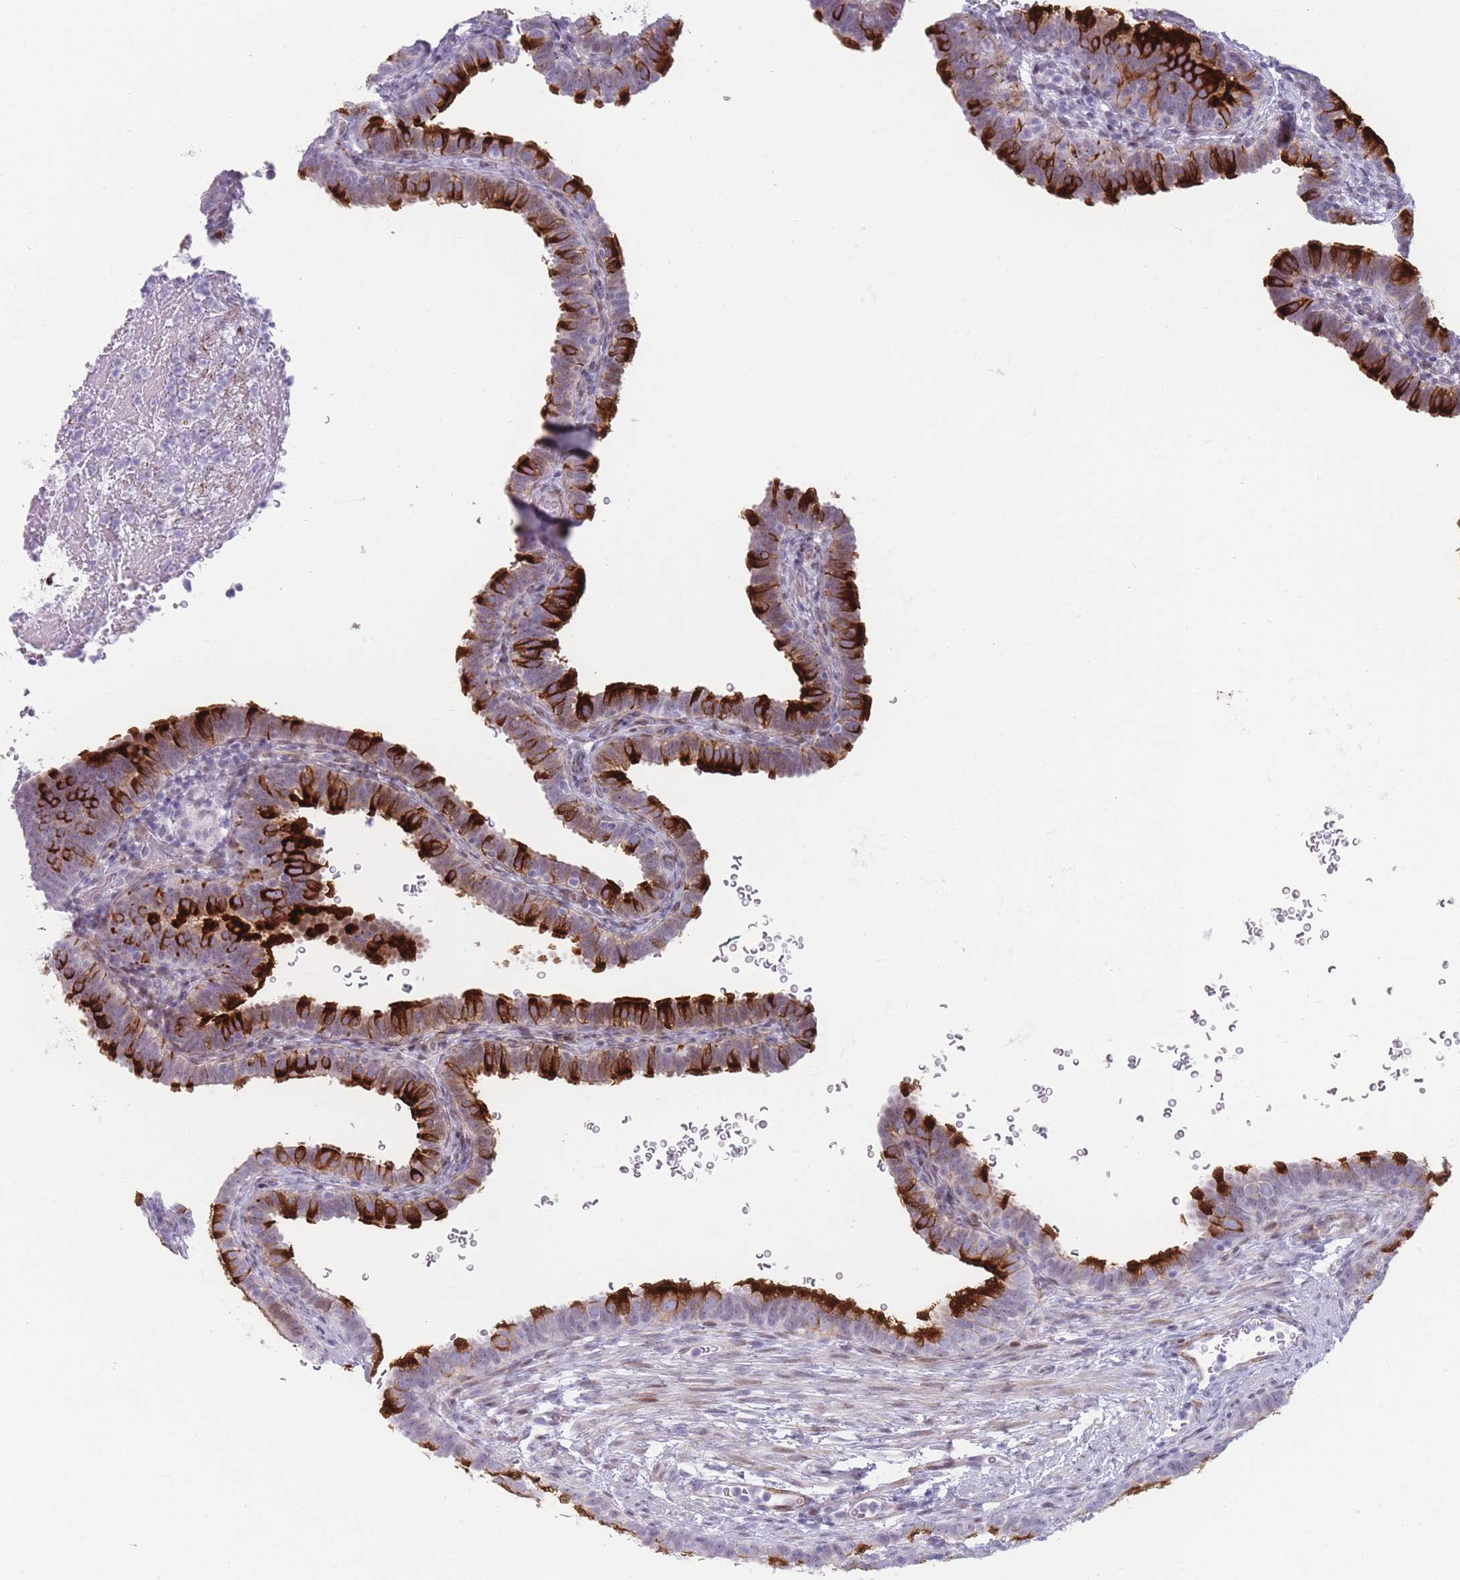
{"staining": {"intensity": "strong", "quantity": "25%-75%", "location": "cytoplasmic/membranous"}, "tissue": "fallopian tube", "cell_type": "Glandular cells", "image_type": "normal", "snomed": [{"axis": "morphology", "description": "Normal tissue, NOS"}, {"axis": "topography", "description": "Fallopian tube"}], "caption": "Fallopian tube stained with DAB immunohistochemistry shows high levels of strong cytoplasmic/membranous positivity in about 25%-75% of glandular cells. (brown staining indicates protein expression, while blue staining denotes nuclei).", "gene": "IFNA10", "patient": {"sex": "female", "age": 41}}